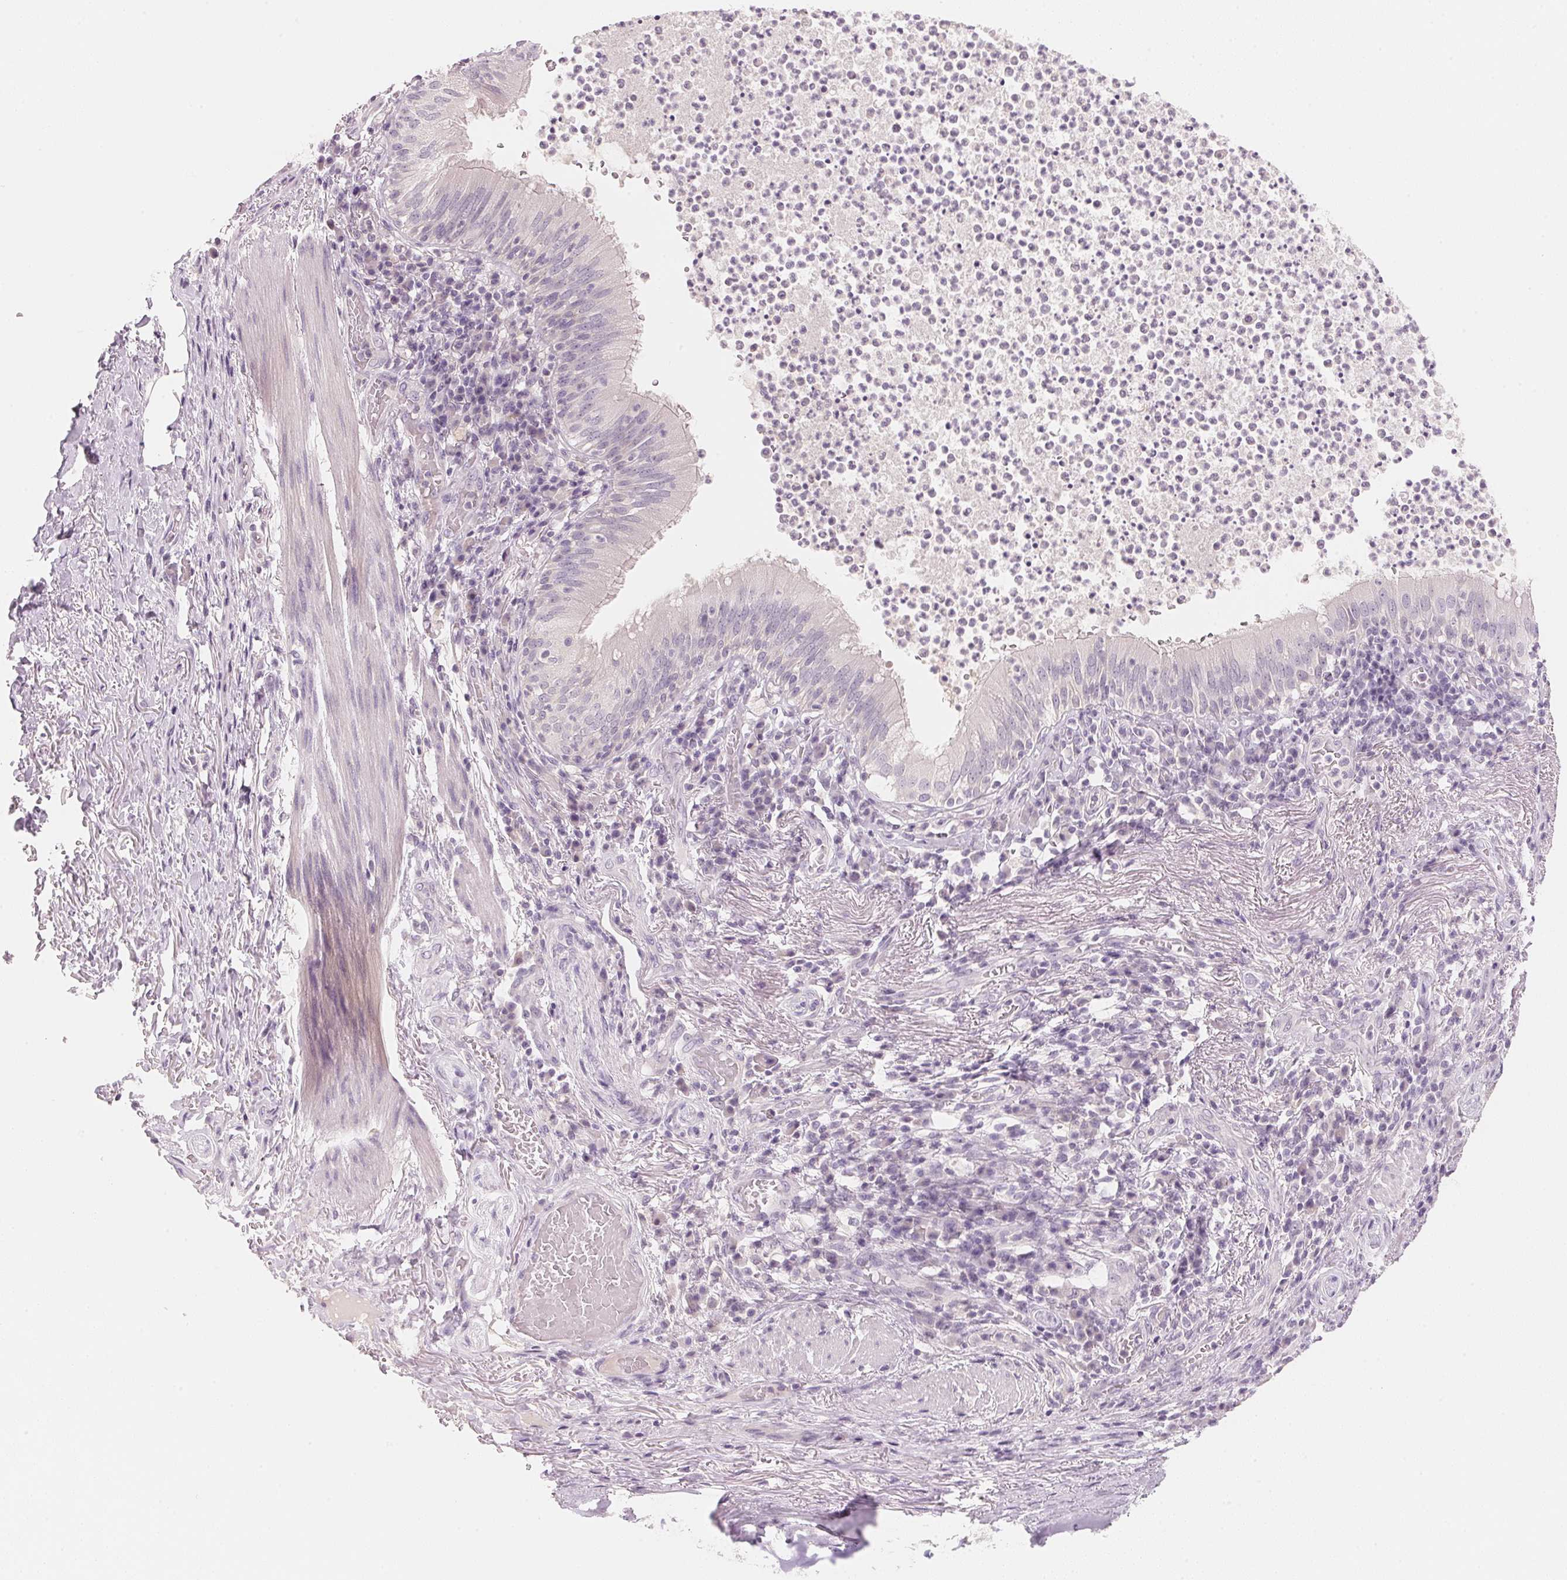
{"staining": {"intensity": "negative", "quantity": "none", "location": "none"}, "tissue": "bronchus", "cell_type": "Respiratory epithelial cells", "image_type": "normal", "snomed": [{"axis": "morphology", "description": "Normal tissue, NOS"}, {"axis": "topography", "description": "Lymph node"}, {"axis": "topography", "description": "Bronchus"}], "caption": "Photomicrograph shows no protein positivity in respiratory epithelial cells of normal bronchus.", "gene": "MCOLN3", "patient": {"sex": "male", "age": 56}}